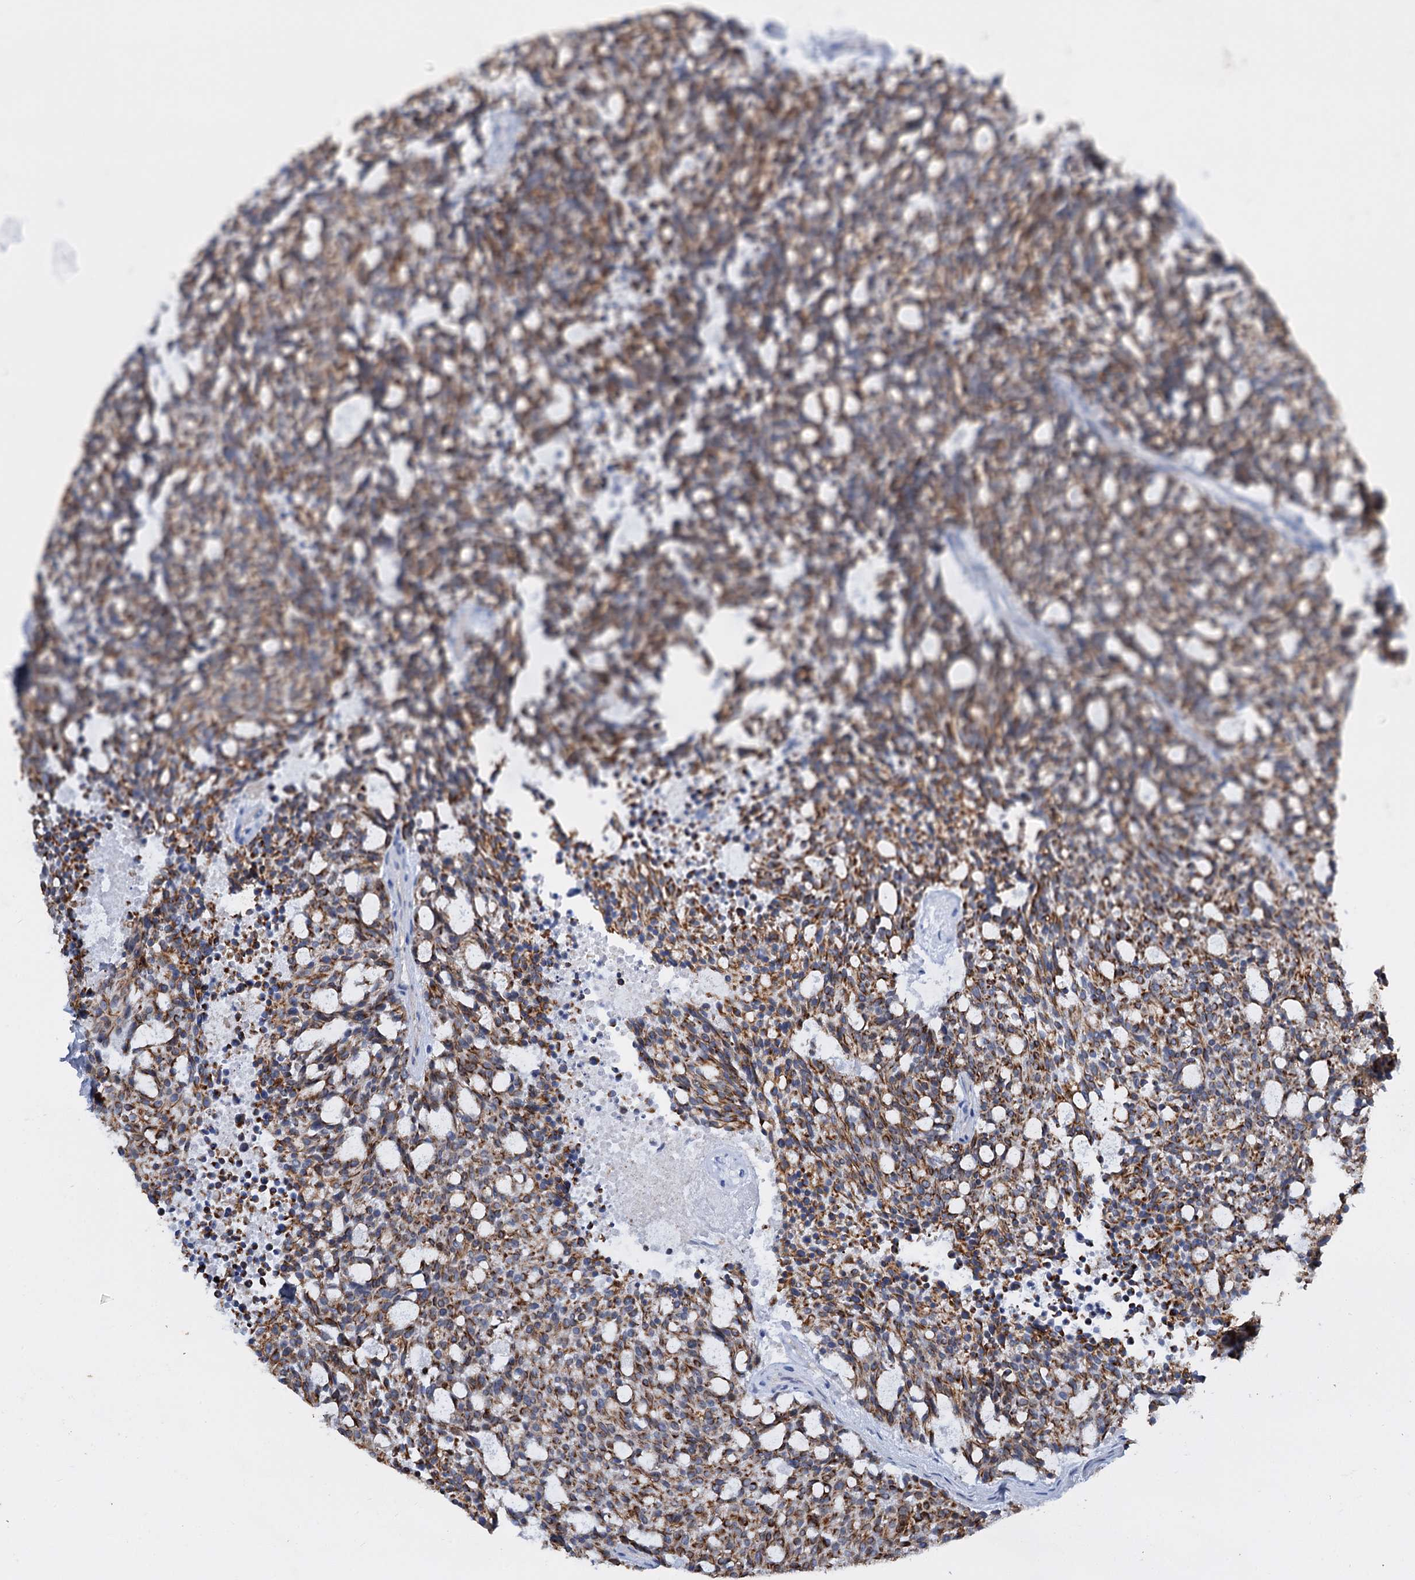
{"staining": {"intensity": "moderate", "quantity": ">75%", "location": "cytoplasmic/membranous"}, "tissue": "carcinoid", "cell_type": "Tumor cells", "image_type": "cancer", "snomed": [{"axis": "morphology", "description": "Carcinoid, malignant, NOS"}, {"axis": "topography", "description": "Pancreas"}], "caption": "Carcinoid (malignant) tissue demonstrates moderate cytoplasmic/membranous positivity in approximately >75% of tumor cells, visualized by immunohistochemistry. (DAB (3,3'-diaminobenzidine) IHC with brightfield microscopy, high magnification).", "gene": "FAAP20", "patient": {"sex": "female", "age": 54}}